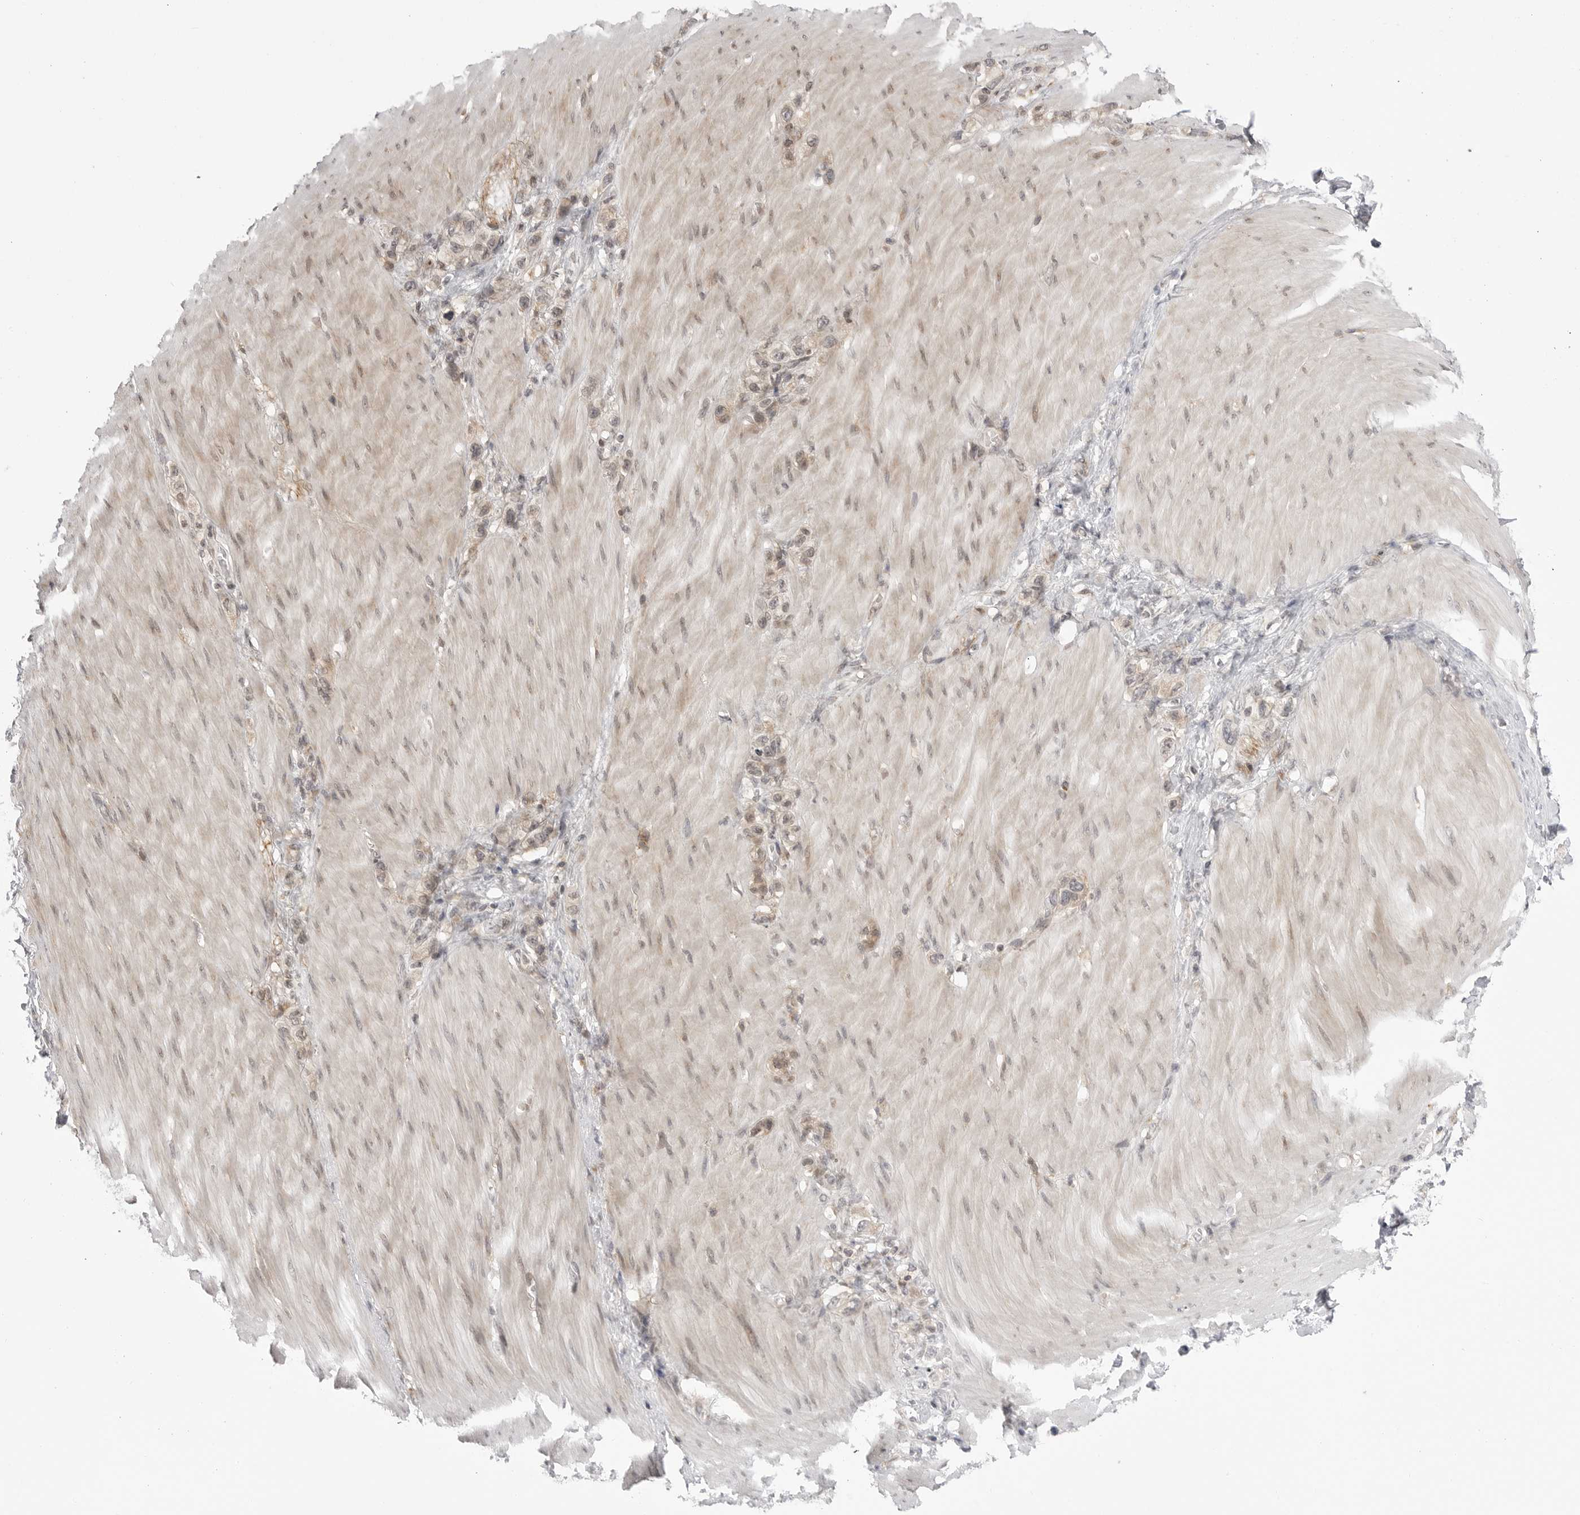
{"staining": {"intensity": "weak", "quantity": "25%-75%", "location": "cytoplasmic/membranous"}, "tissue": "stomach cancer", "cell_type": "Tumor cells", "image_type": "cancer", "snomed": [{"axis": "morphology", "description": "Adenocarcinoma, NOS"}, {"axis": "topography", "description": "Stomach"}], "caption": "The image reveals a brown stain indicating the presence of a protein in the cytoplasmic/membranous of tumor cells in stomach cancer.", "gene": "PTK2B", "patient": {"sex": "female", "age": 65}}